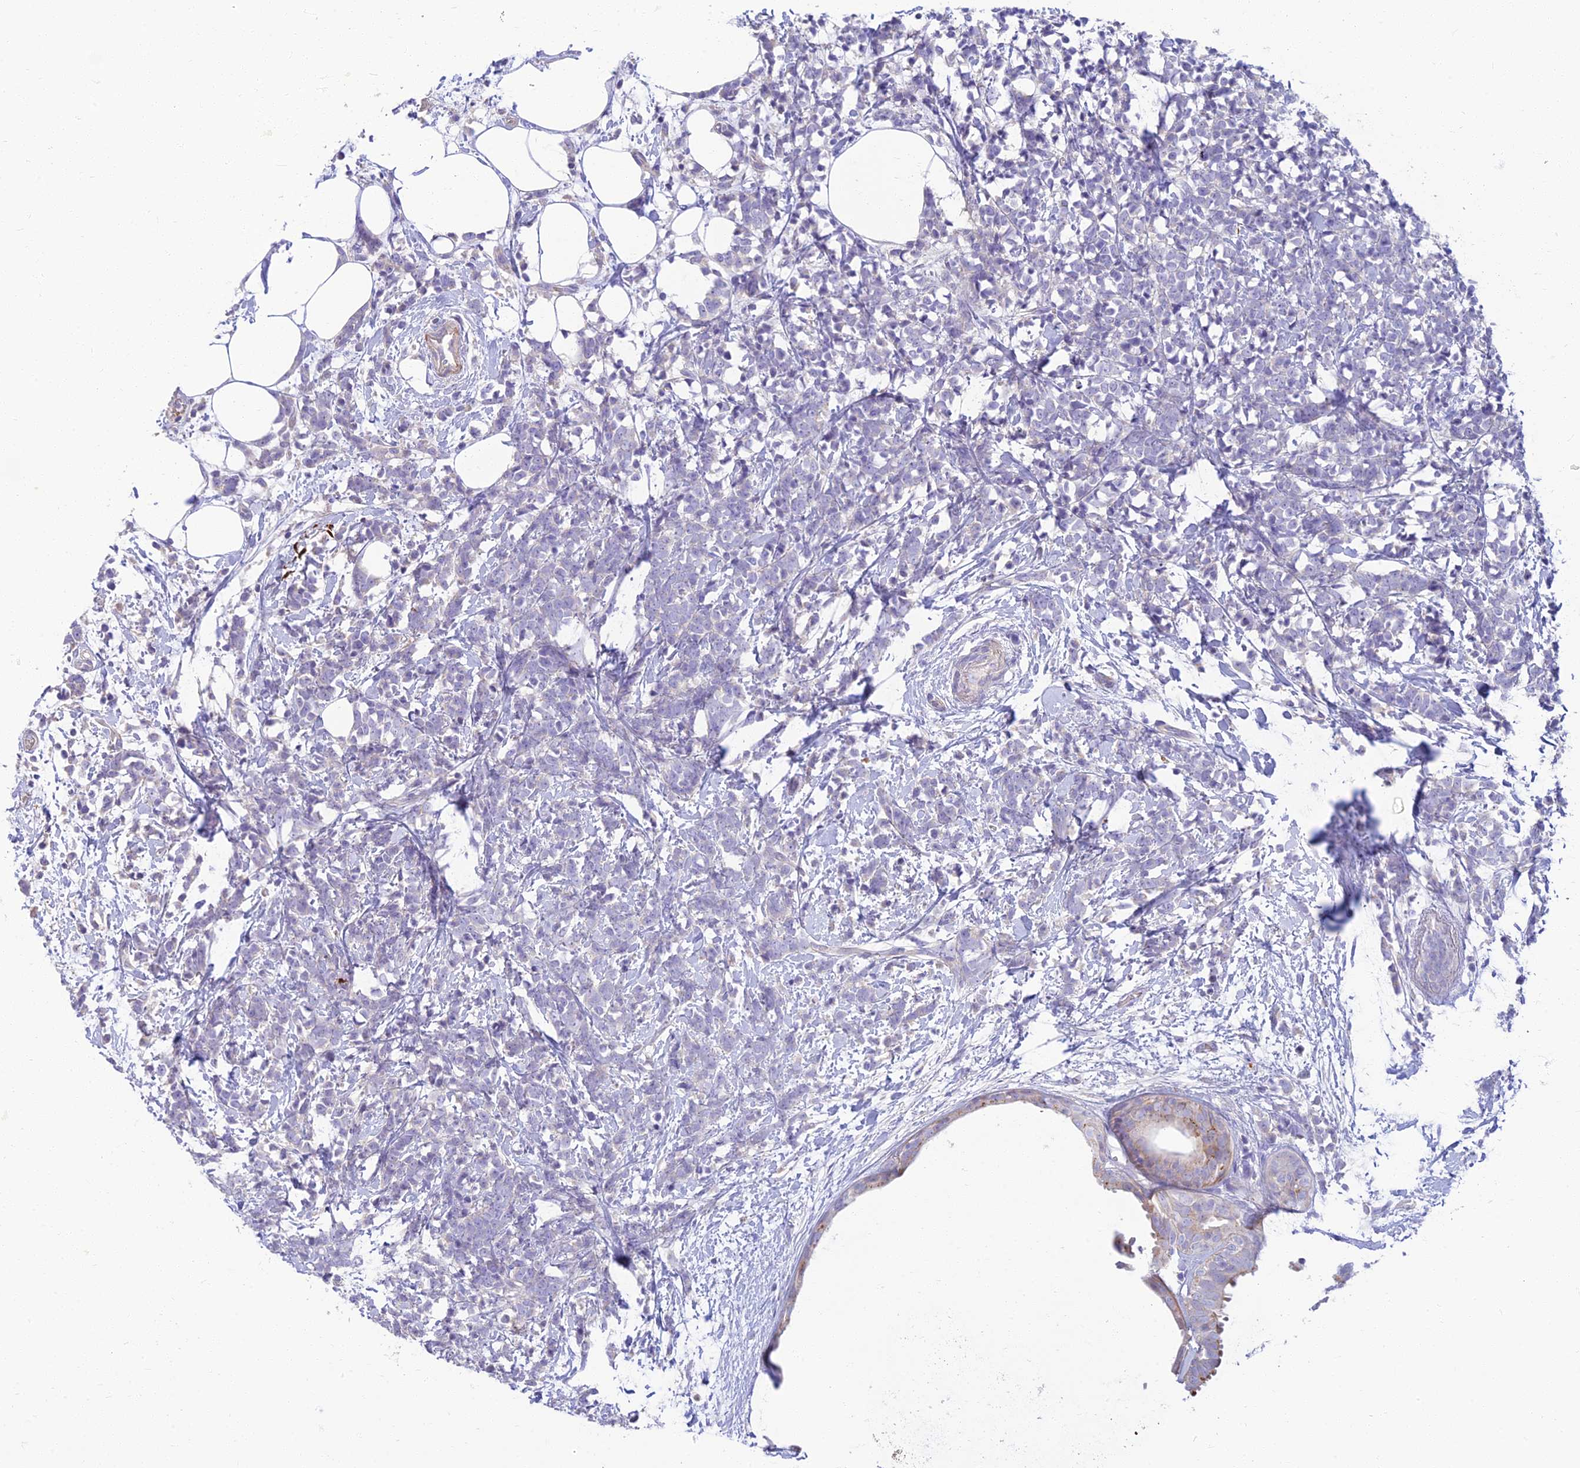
{"staining": {"intensity": "negative", "quantity": "none", "location": "none"}, "tissue": "breast cancer", "cell_type": "Tumor cells", "image_type": "cancer", "snomed": [{"axis": "morphology", "description": "Lobular carcinoma"}, {"axis": "topography", "description": "Breast"}], "caption": "There is no significant positivity in tumor cells of breast cancer.", "gene": "CLIP4", "patient": {"sex": "female", "age": 58}}